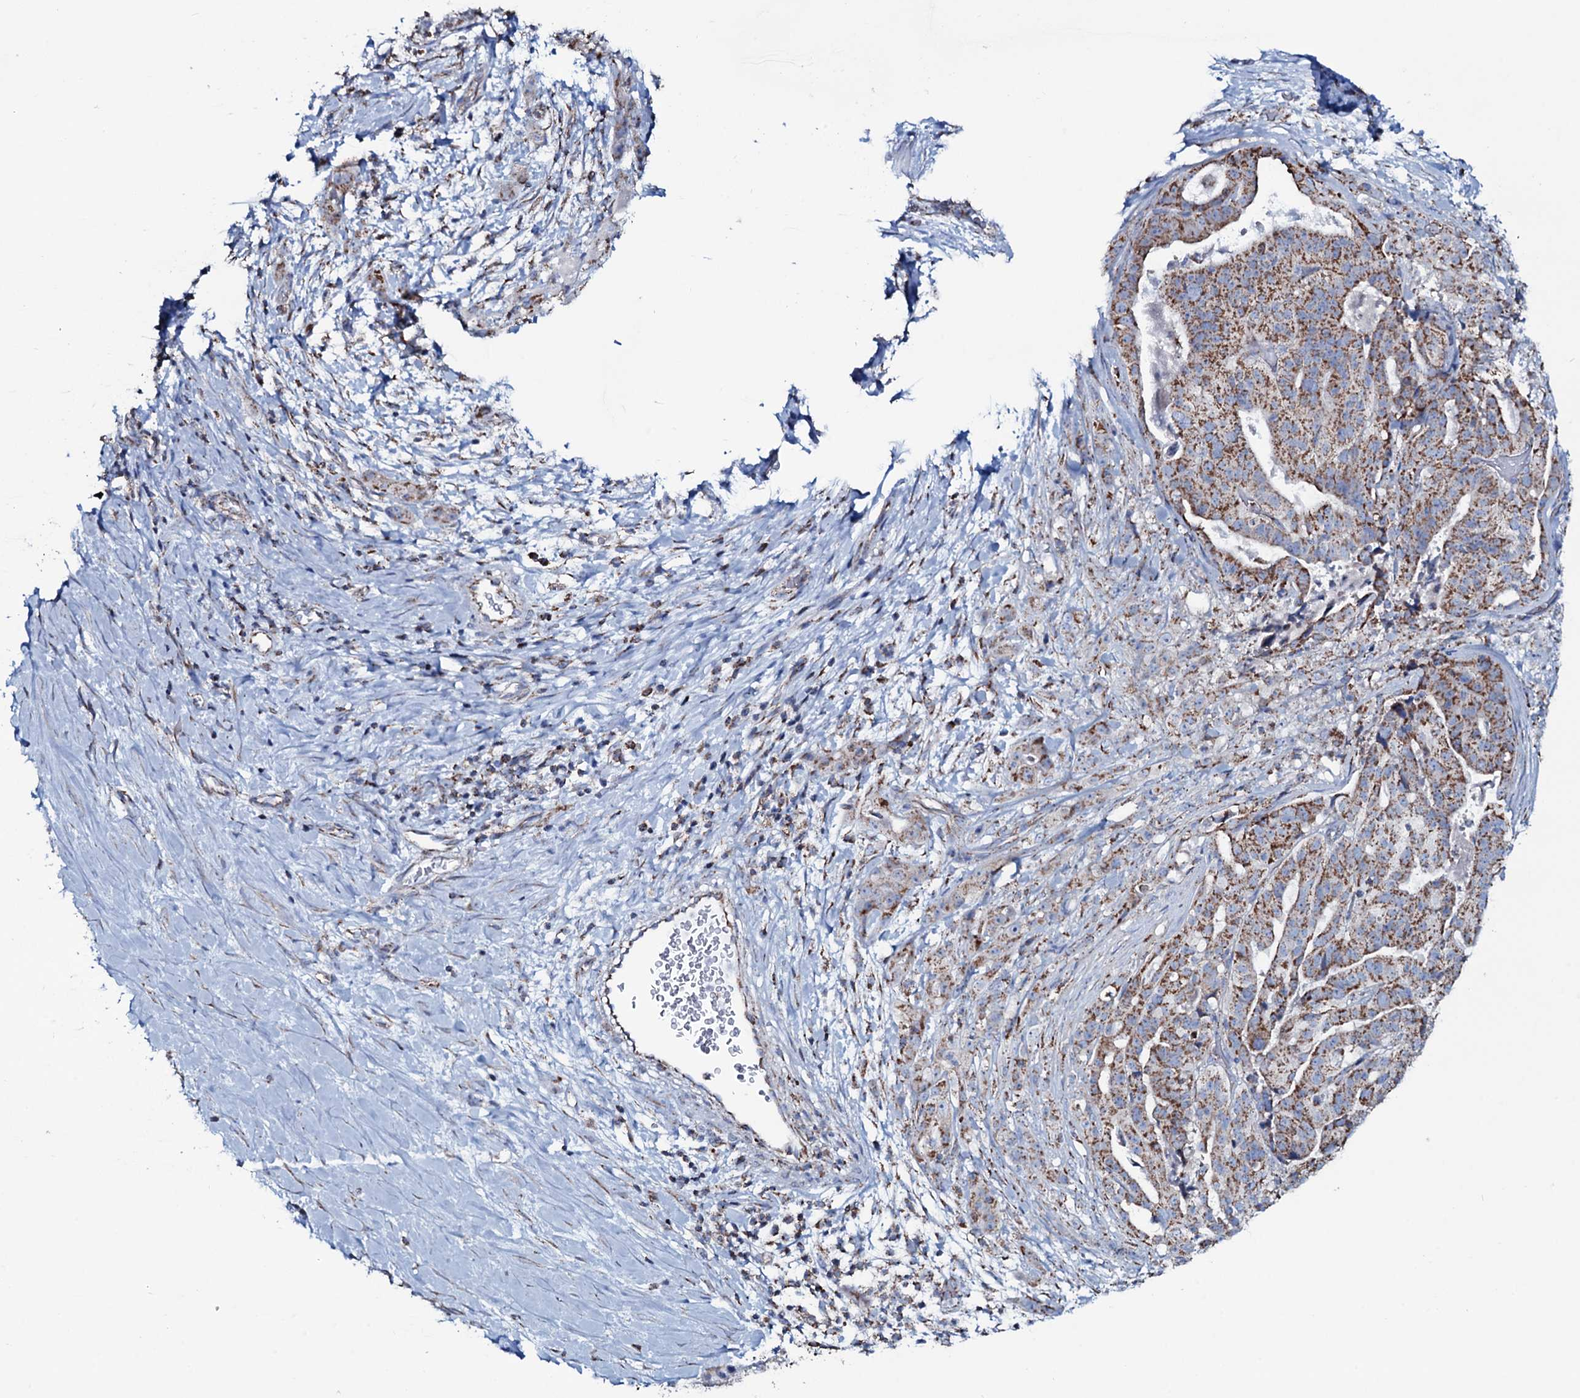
{"staining": {"intensity": "strong", "quantity": ">75%", "location": "cytoplasmic/membranous"}, "tissue": "stomach cancer", "cell_type": "Tumor cells", "image_type": "cancer", "snomed": [{"axis": "morphology", "description": "Adenocarcinoma, NOS"}, {"axis": "topography", "description": "Stomach"}], "caption": "Protein staining by immunohistochemistry (IHC) demonstrates strong cytoplasmic/membranous expression in approximately >75% of tumor cells in stomach cancer (adenocarcinoma). The staining was performed using DAB (3,3'-diaminobenzidine) to visualize the protein expression in brown, while the nuclei were stained in blue with hematoxylin (Magnification: 20x).", "gene": "MRPS35", "patient": {"sex": "male", "age": 48}}